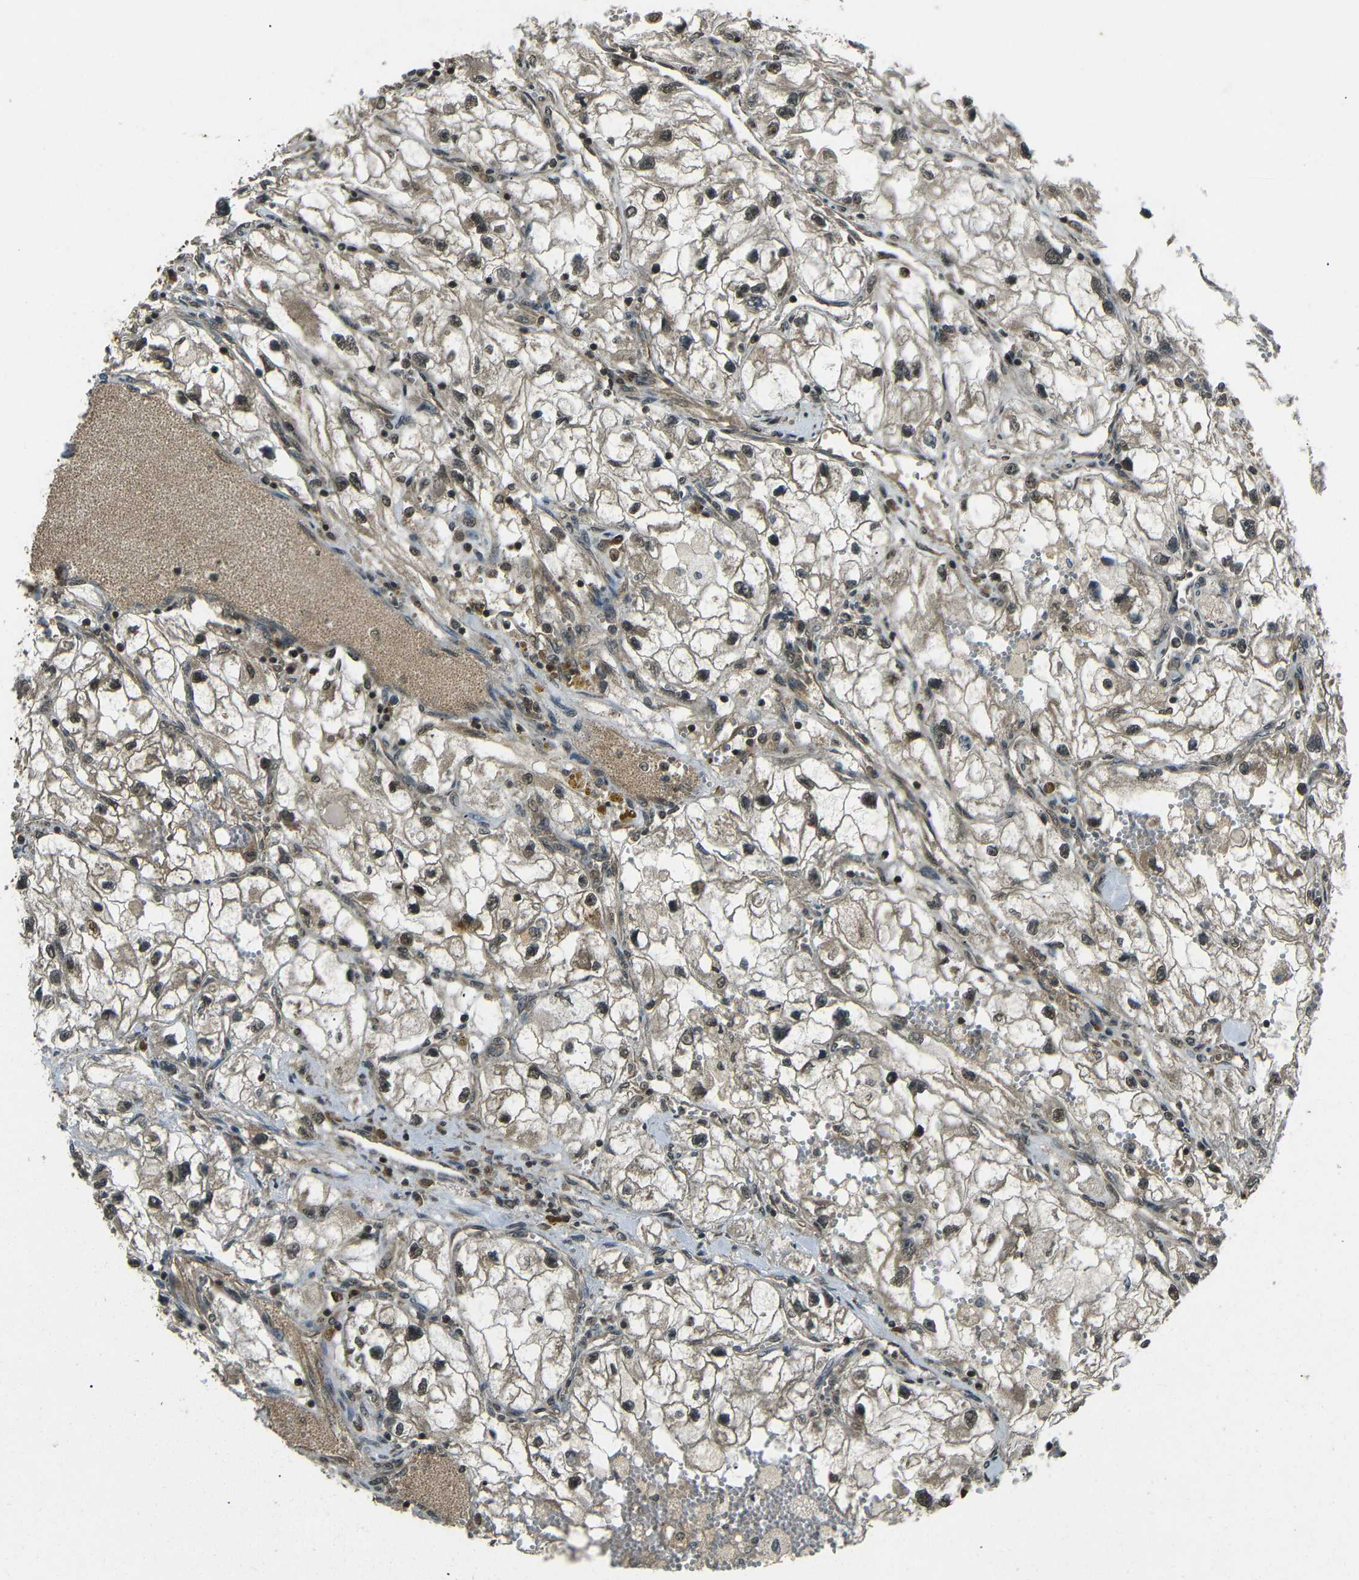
{"staining": {"intensity": "weak", "quantity": ">75%", "location": "cytoplasmic/membranous,nuclear"}, "tissue": "renal cancer", "cell_type": "Tumor cells", "image_type": "cancer", "snomed": [{"axis": "morphology", "description": "Adenocarcinoma, NOS"}, {"axis": "topography", "description": "Kidney"}], "caption": "Protein expression analysis of human renal cancer reveals weak cytoplasmic/membranous and nuclear positivity in approximately >75% of tumor cells.", "gene": "PLK2", "patient": {"sex": "female", "age": 70}}